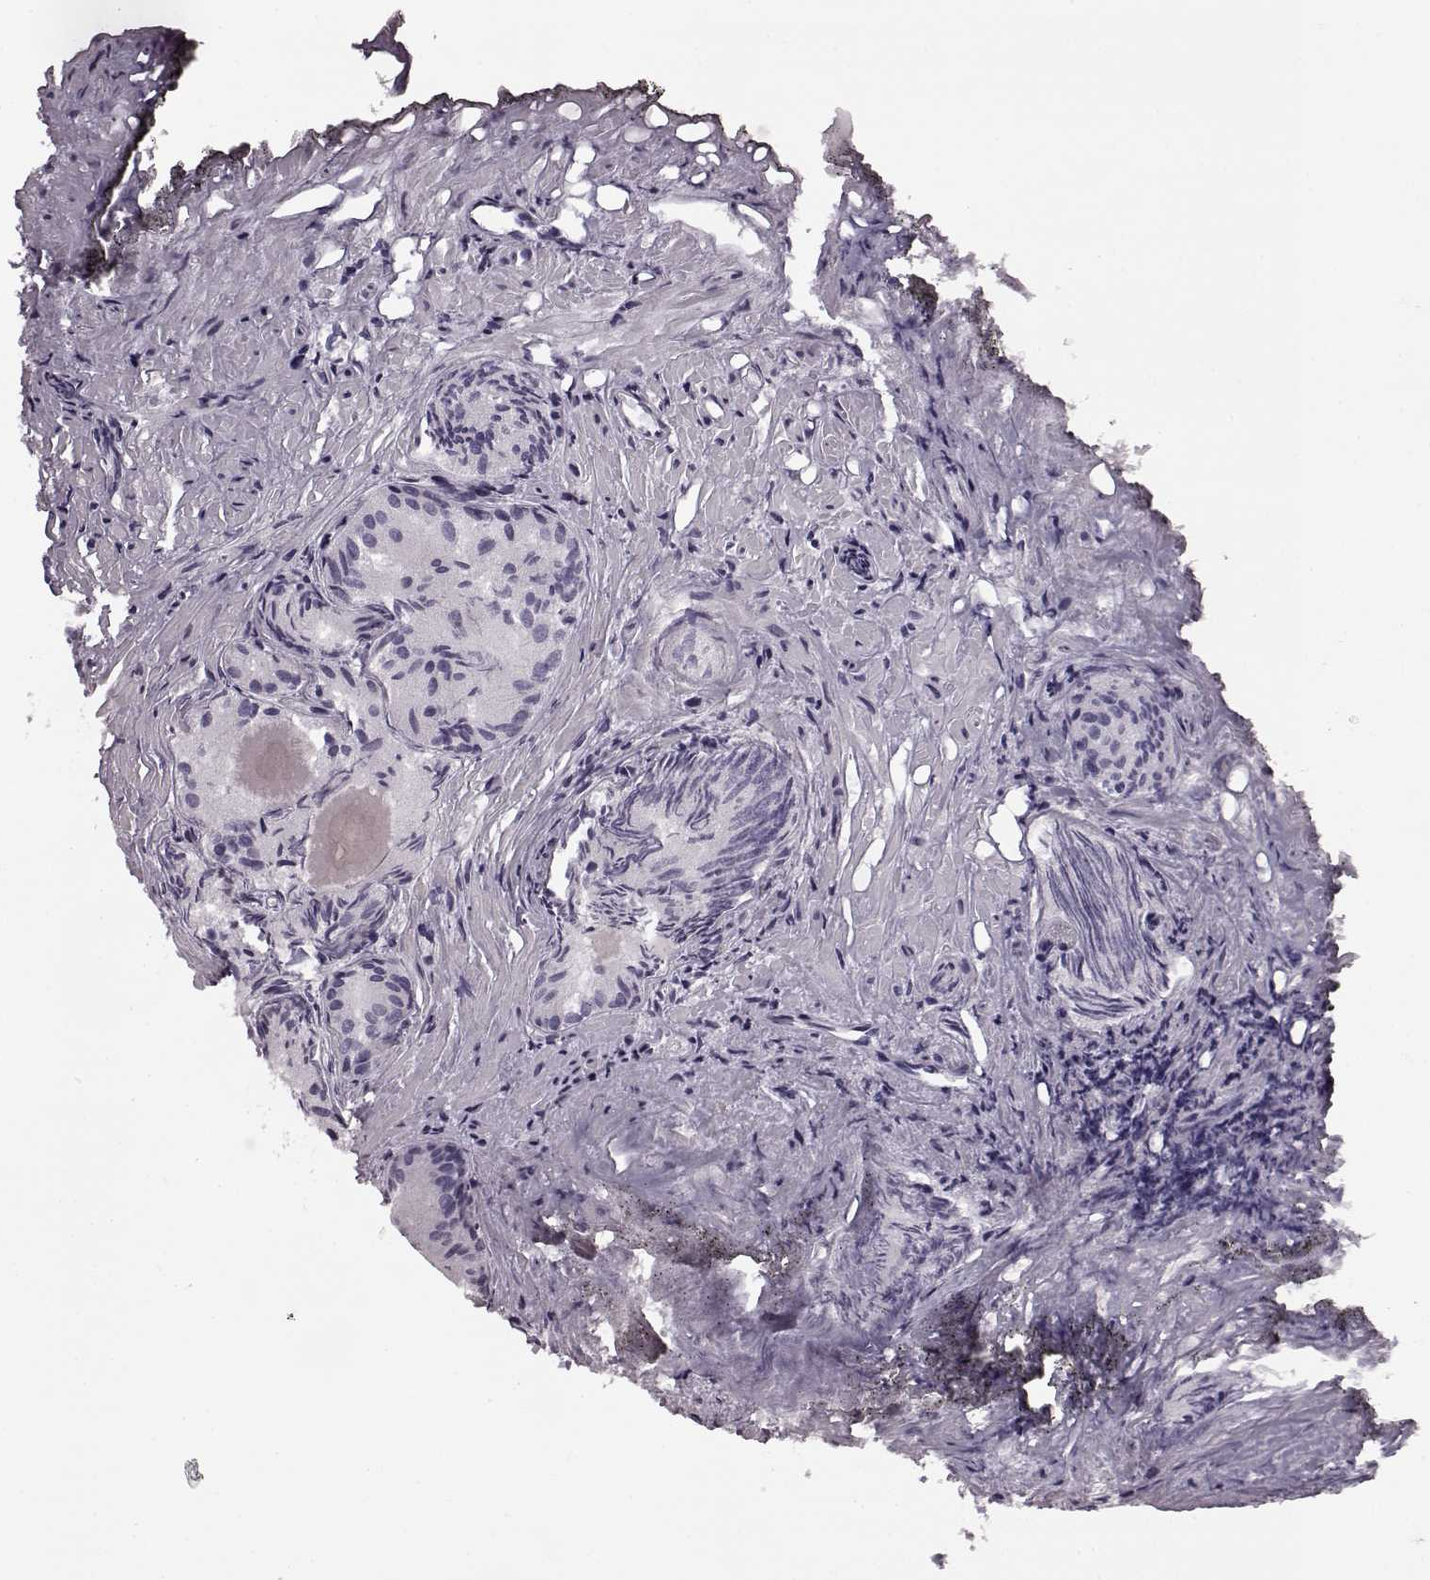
{"staining": {"intensity": "negative", "quantity": "none", "location": "none"}, "tissue": "prostate cancer", "cell_type": "Tumor cells", "image_type": "cancer", "snomed": [{"axis": "morphology", "description": "Adenocarcinoma, High grade"}, {"axis": "topography", "description": "Prostate"}], "caption": "This is an IHC micrograph of human prostate high-grade adenocarcinoma. There is no expression in tumor cells.", "gene": "ODAD4", "patient": {"sex": "male", "age": 81}}